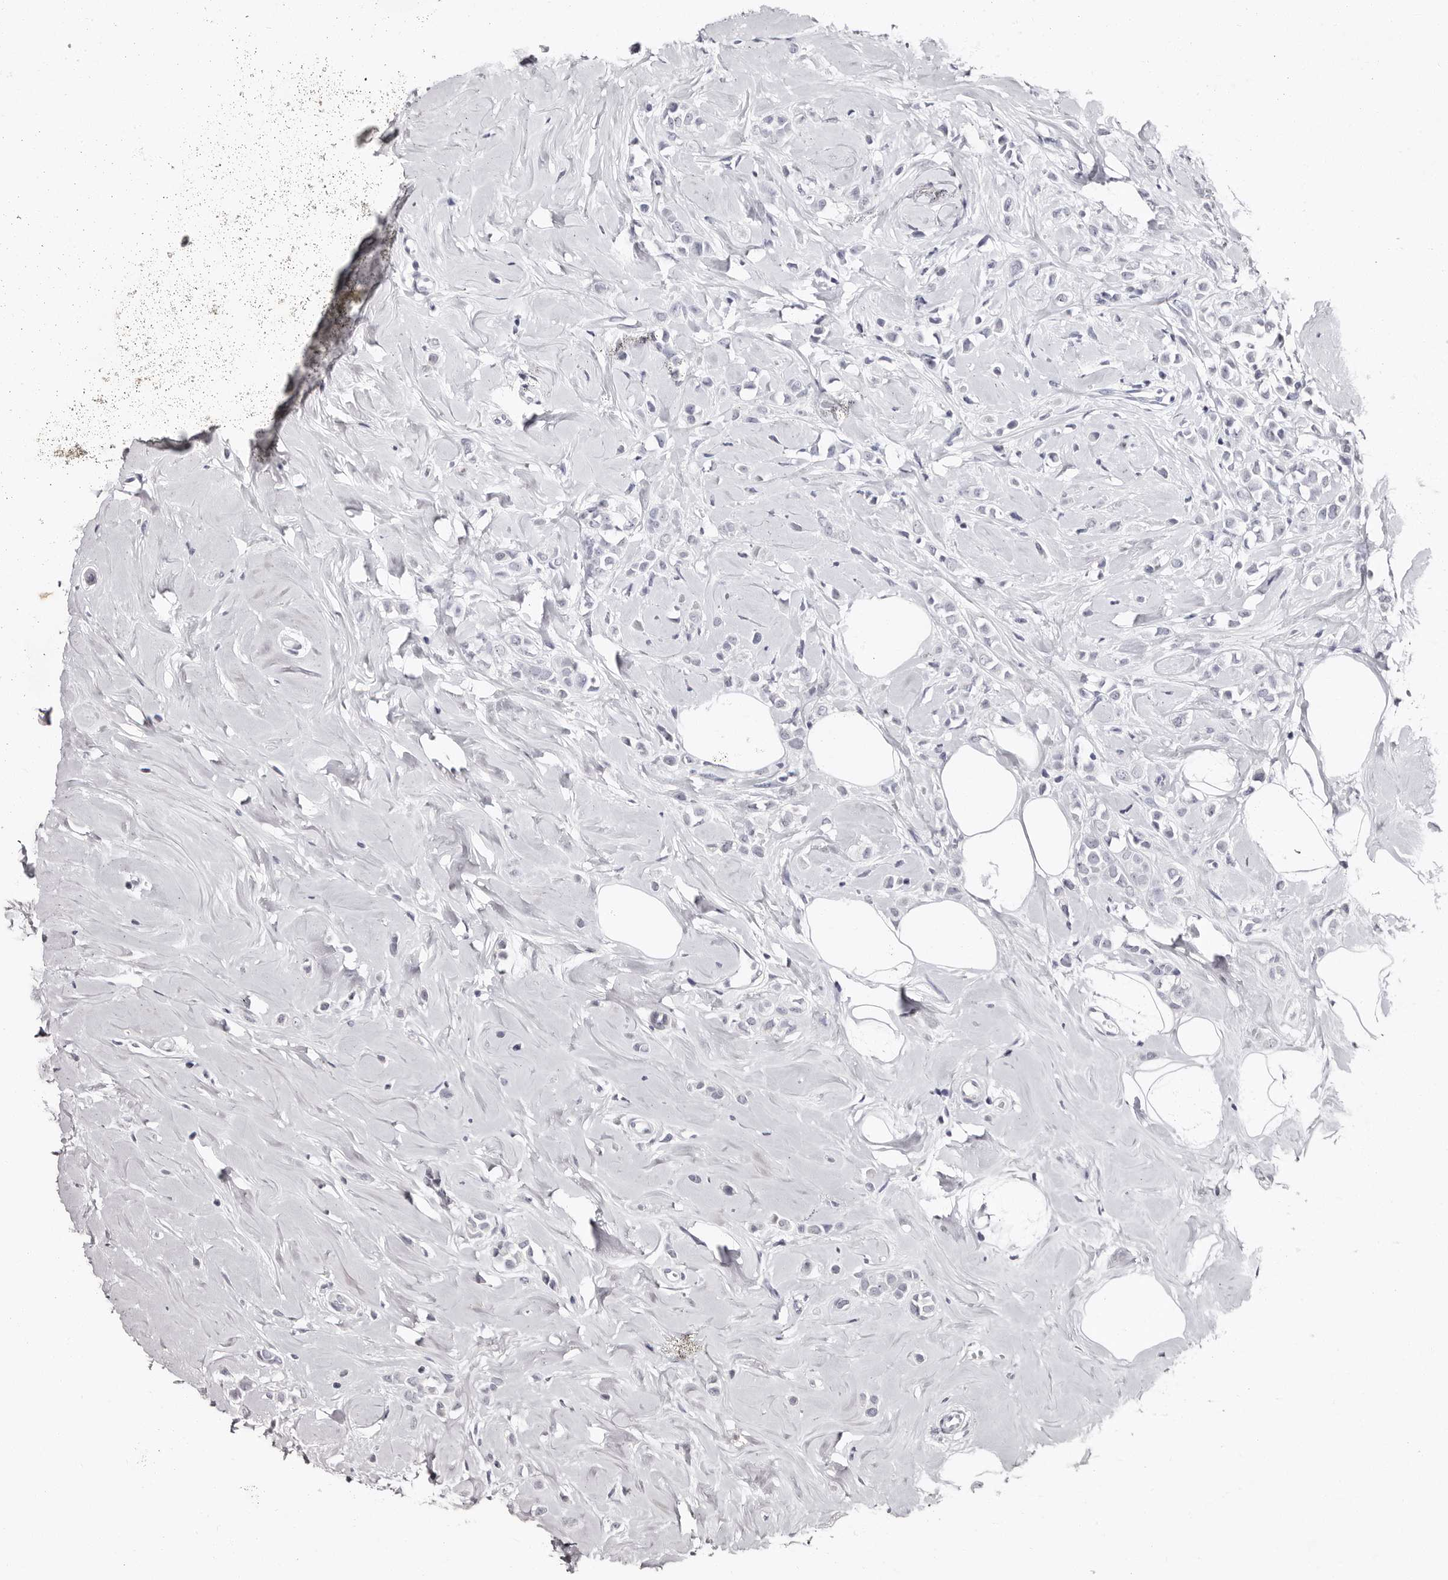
{"staining": {"intensity": "negative", "quantity": "none", "location": "none"}, "tissue": "breast cancer", "cell_type": "Tumor cells", "image_type": "cancer", "snomed": [{"axis": "morphology", "description": "Lobular carcinoma"}, {"axis": "topography", "description": "Breast"}], "caption": "Immunohistochemistry micrograph of neoplastic tissue: human breast cancer (lobular carcinoma) stained with DAB (3,3'-diaminobenzidine) reveals no significant protein staining in tumor cells.", "gene": "PHF20L1", "patient": {"sex": "female", "age": 47}}